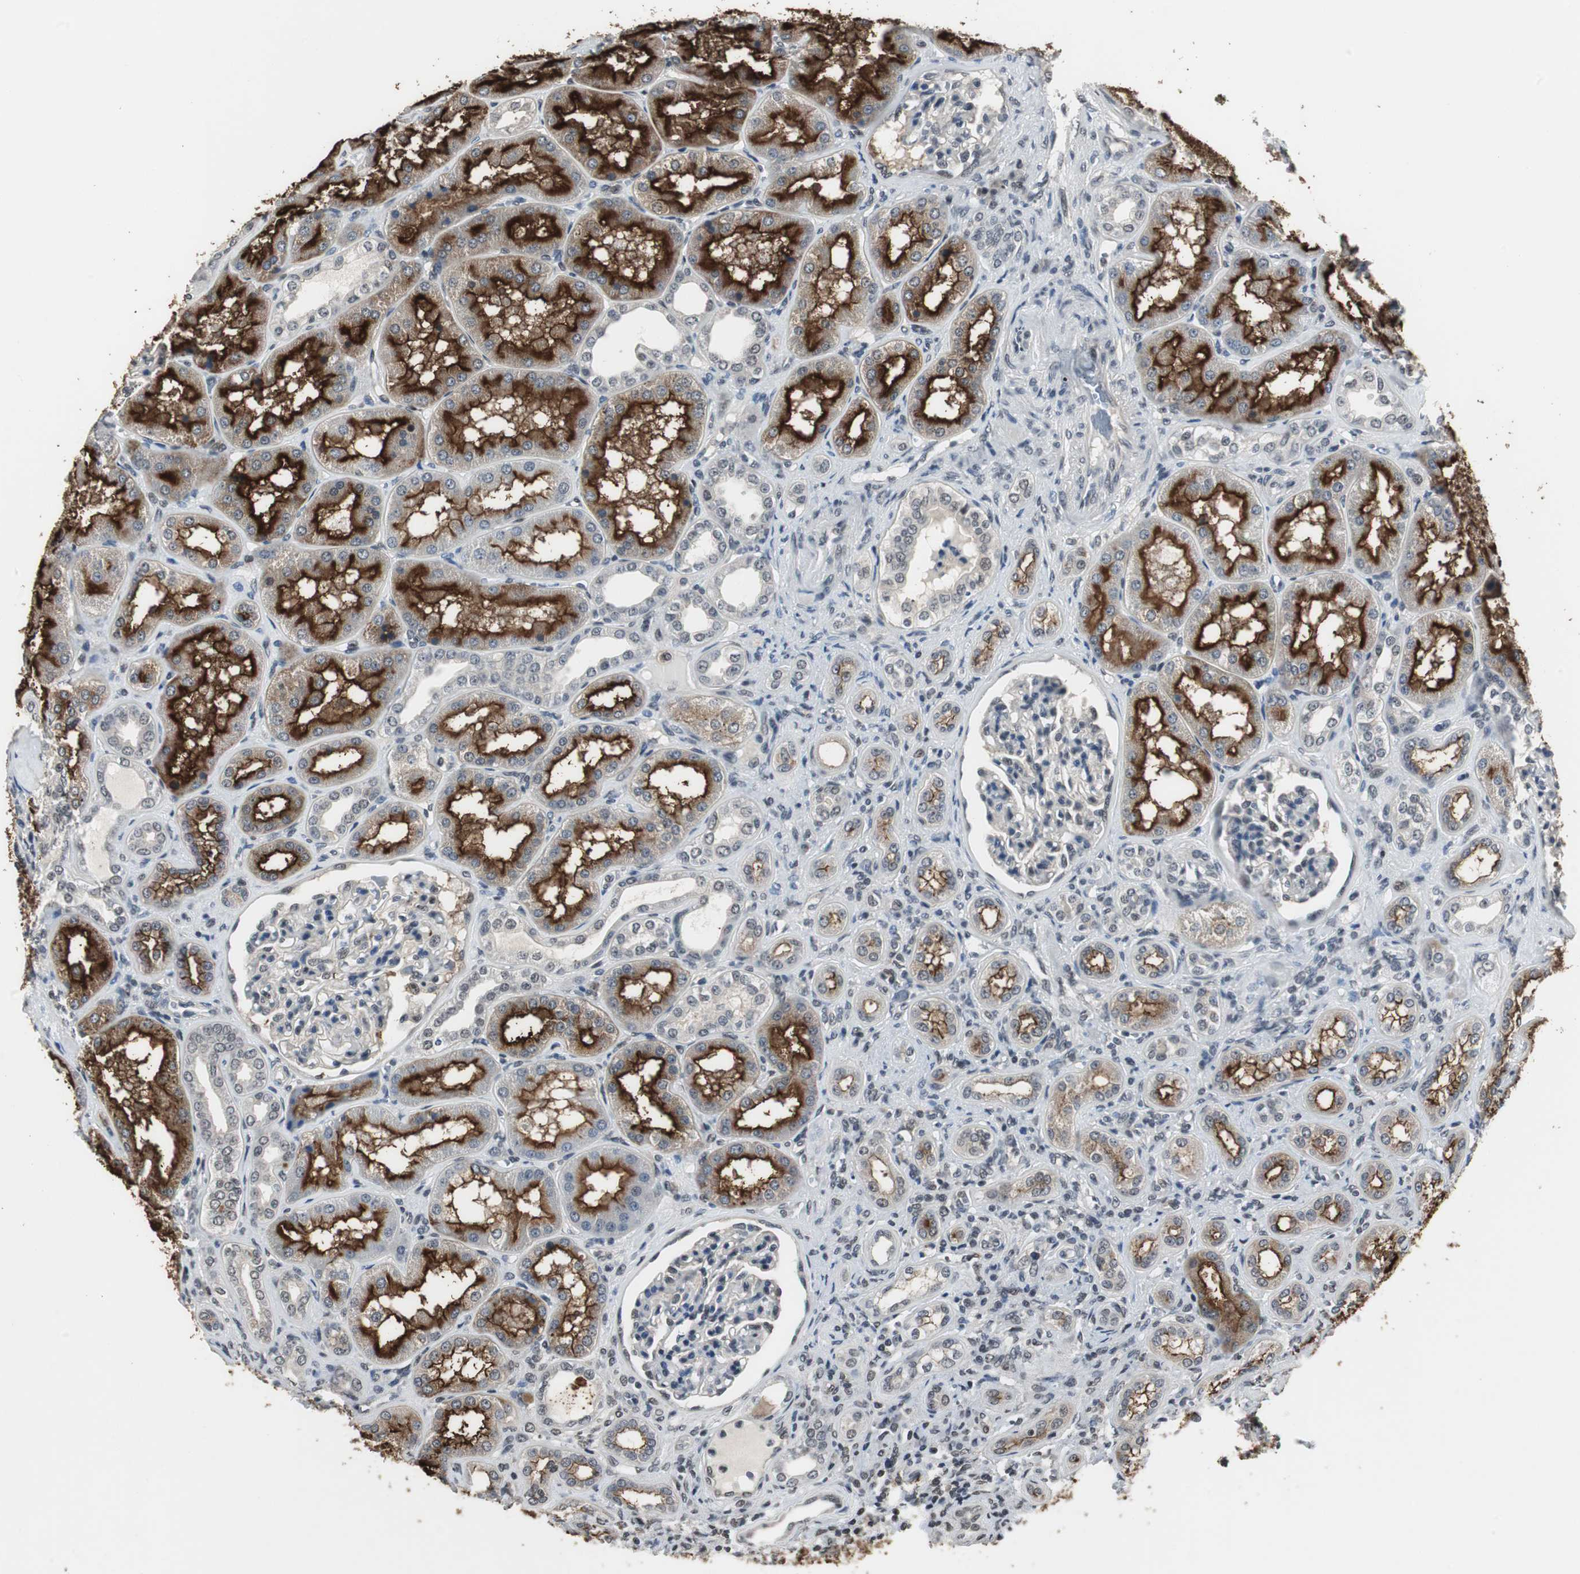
{"staining": {"intensity": "weak", "quantity": "<25%", "location": "nuclear"}, "tissue": "kidney", "cell_type": "Cells in glomeruli", "image_type": "normal", "snomed": [{"axis": "morphology", "description": "Normal tissue, NOS"}, {"axis": "topography", "description": "Kidney"}], "caption": "Histopathology image shows no protein staining in cells in glomeruli of normal kidney.", "gene": "MKX", "patient": {"sex": "female", "age": 56}}